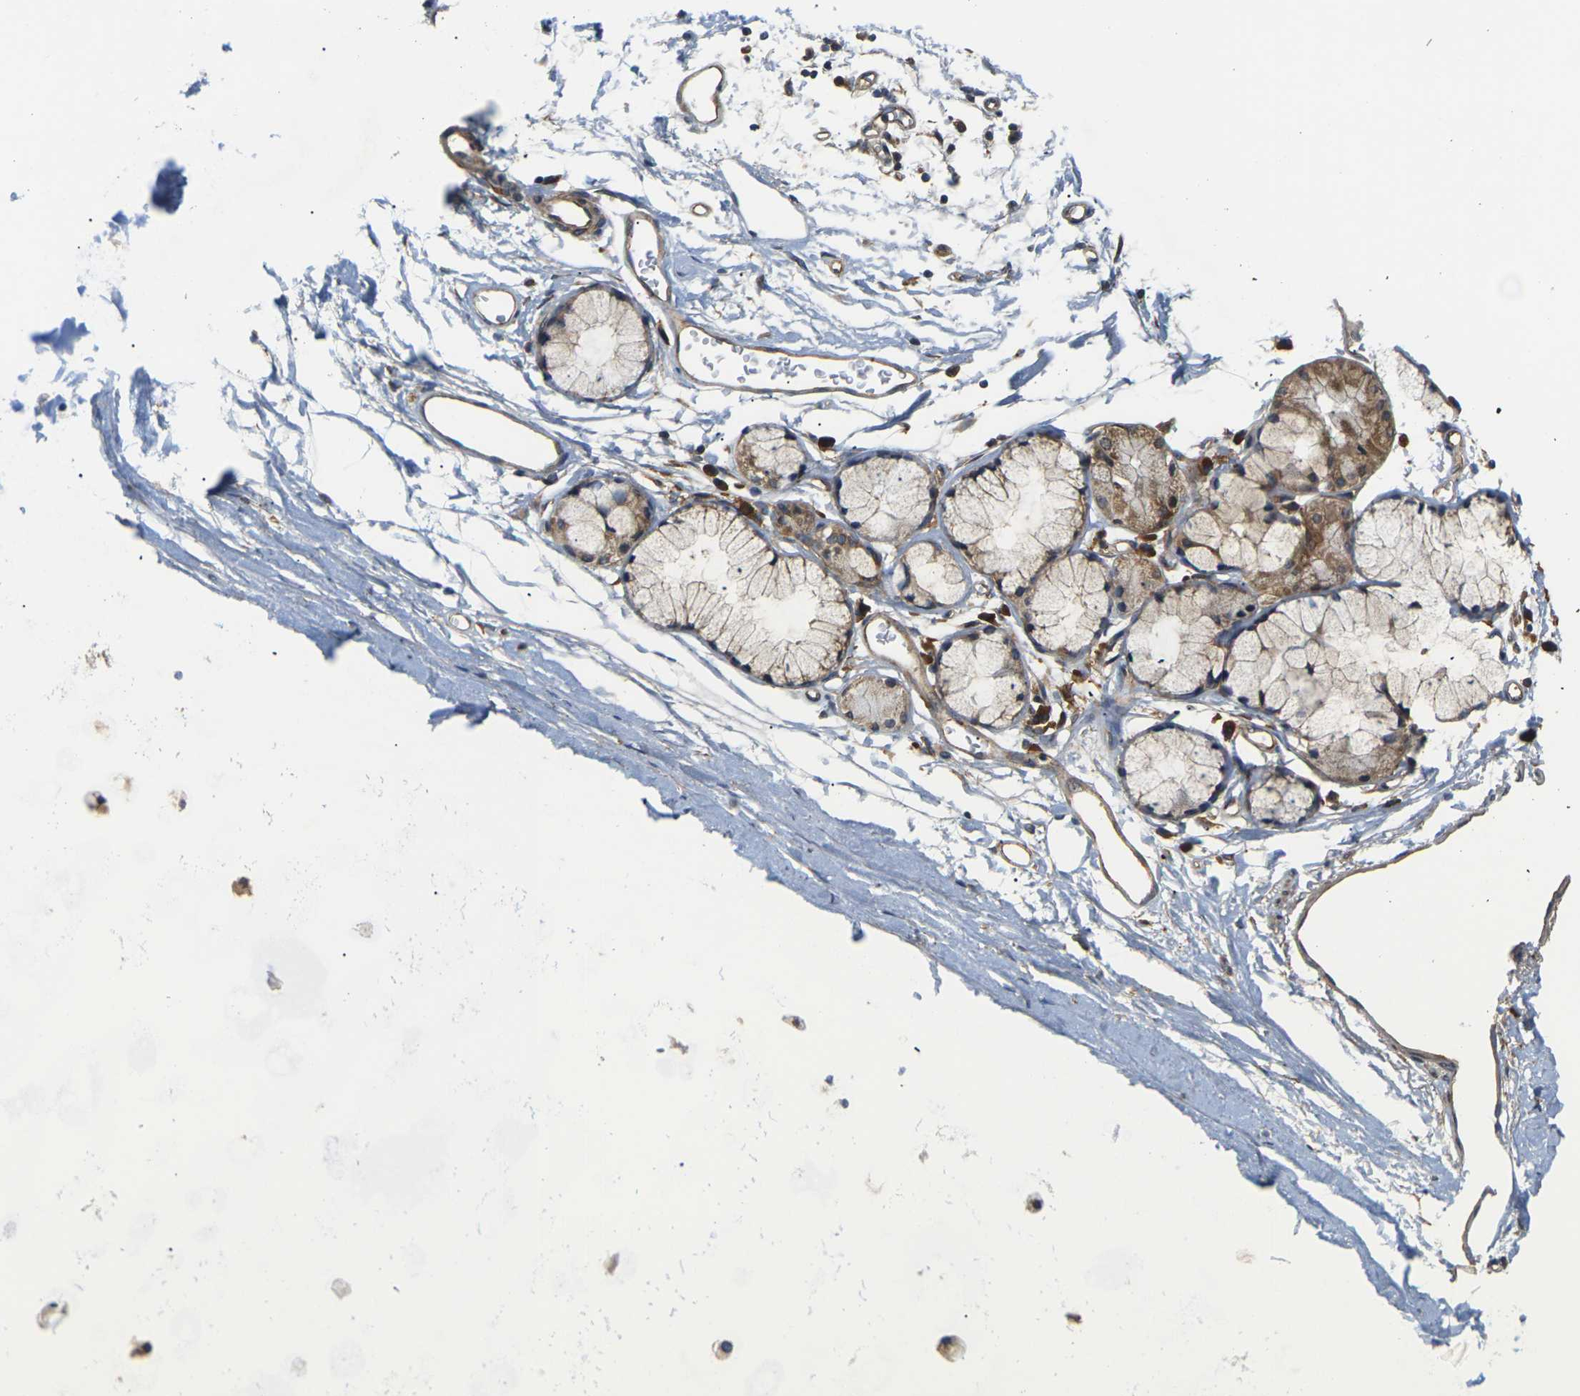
{"staining": {"intensity": "negative", "quantity": "none", "location": "none"}, "tissue": "adipose tissue", "cell_type": "Adipocytes", "image_type": "normal", "snomed": [{"axis": "morphology", "description": "Normal tissue, NOS"}, {"axis": "topography", "description": "Bronchus"}], "caption": "Immunohistochemistry histopathology image of unremarkable human adipose tissue stained for a protein (brown), which reveals no expression in adipocytes. The staining was performed using DAB (3,3'-diaminobenzidine) to visualize the protein expression in brown, while the nuclei were stained in blue with hematoxylin (Magnification: 20x).", "gene": "NRAS", "patient": {"sex": "female", "age": 73}}